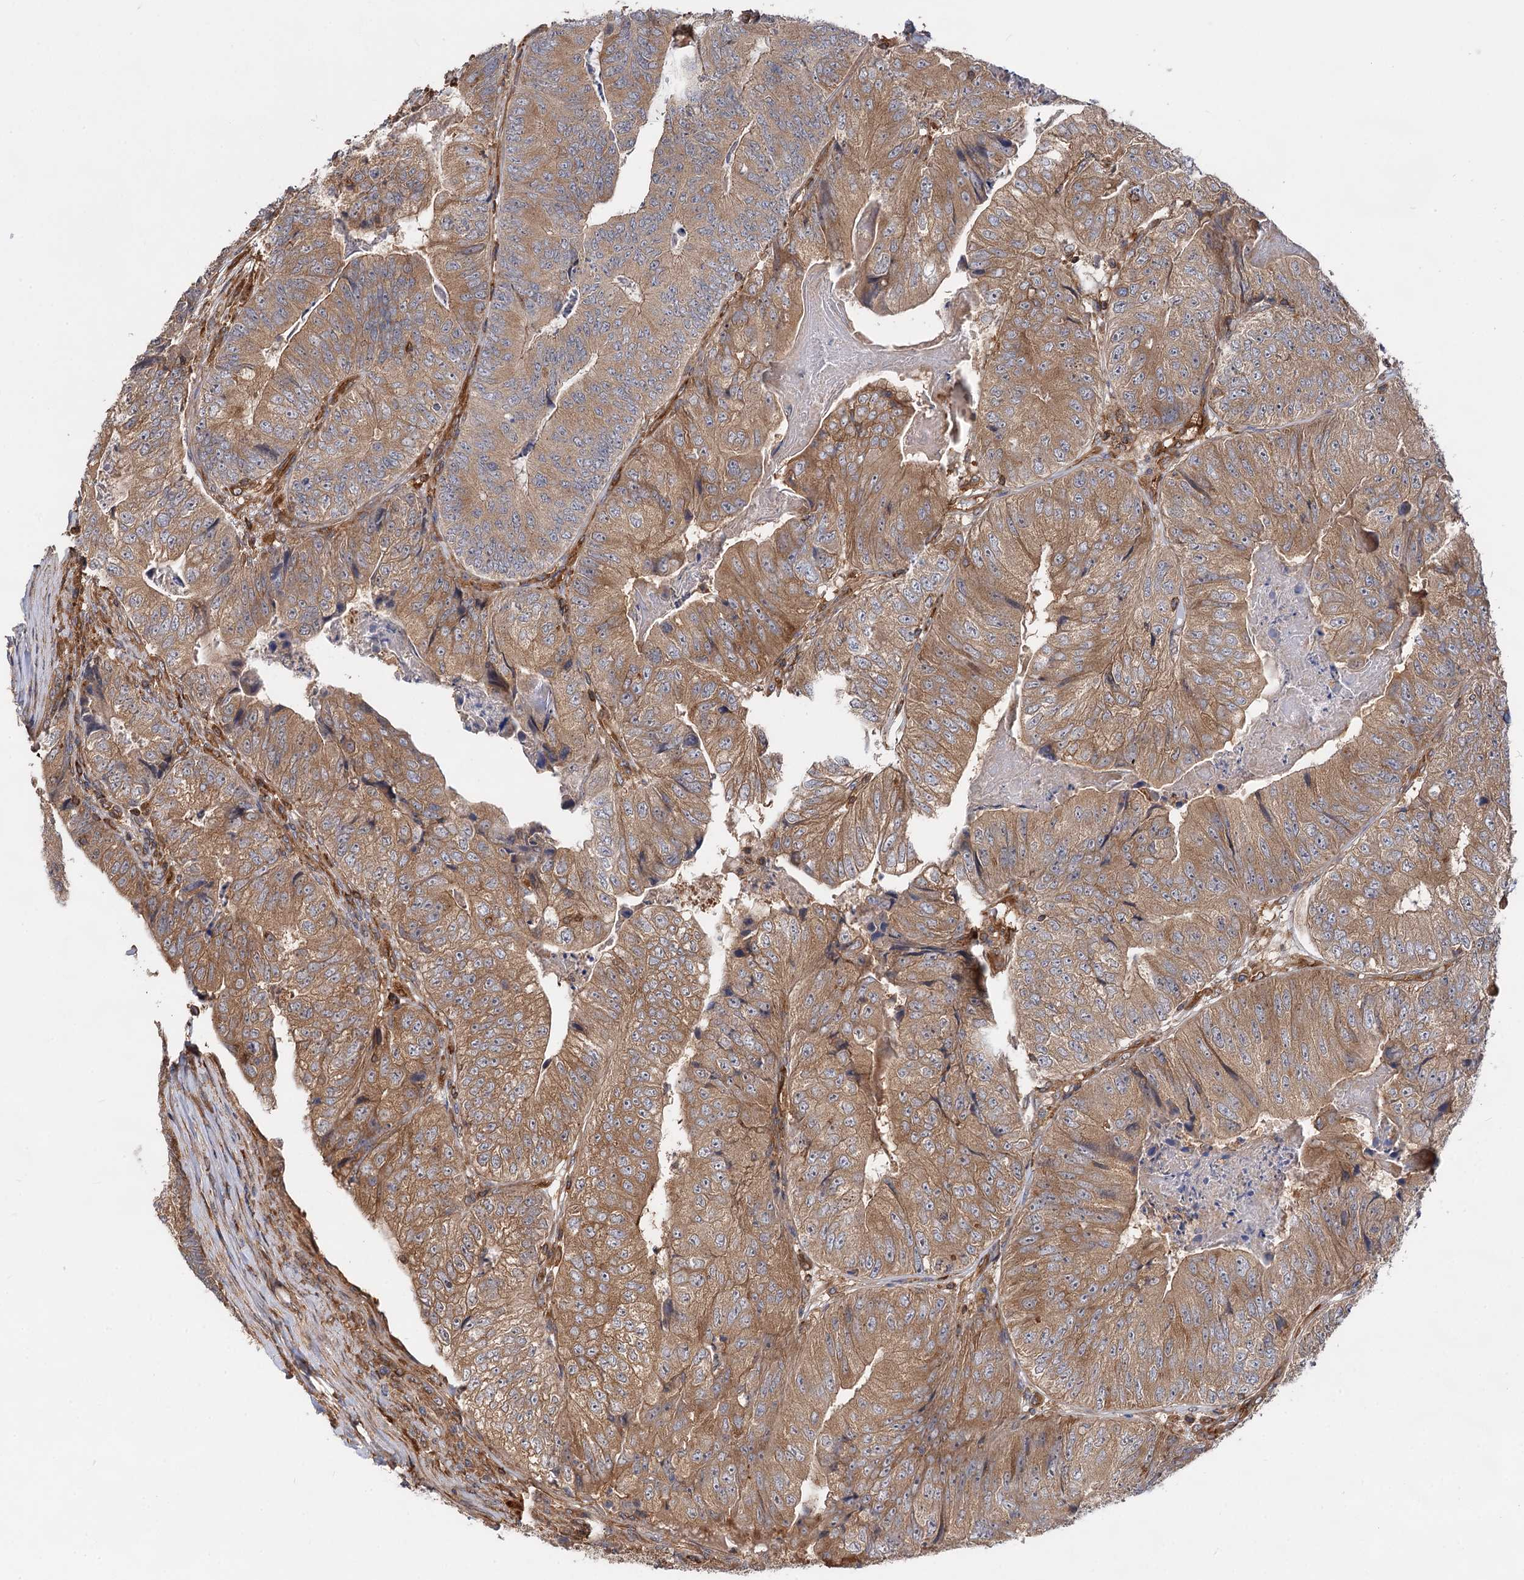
{"staining": {"intensity": "moderate", "quantity": ">75%", "location": "cytoplasmic/membranous"}, "tissue": "colorectal cancer", "cell_type": "Tumor cells", "image_type": "cancer", "snomed": [{"axis": "morphology", "description": "Adenocarcinoma, NOS"}, {"axis": "topography", "description": "Colon"}], "caption": "Colorectal cancer (adenocarcinoma) stained for a protein displays moderate cytoplasmic/membranous positivity in tumor cells.", "gene": "PACS1", "patient": {"sex": "female", "age": 67}}